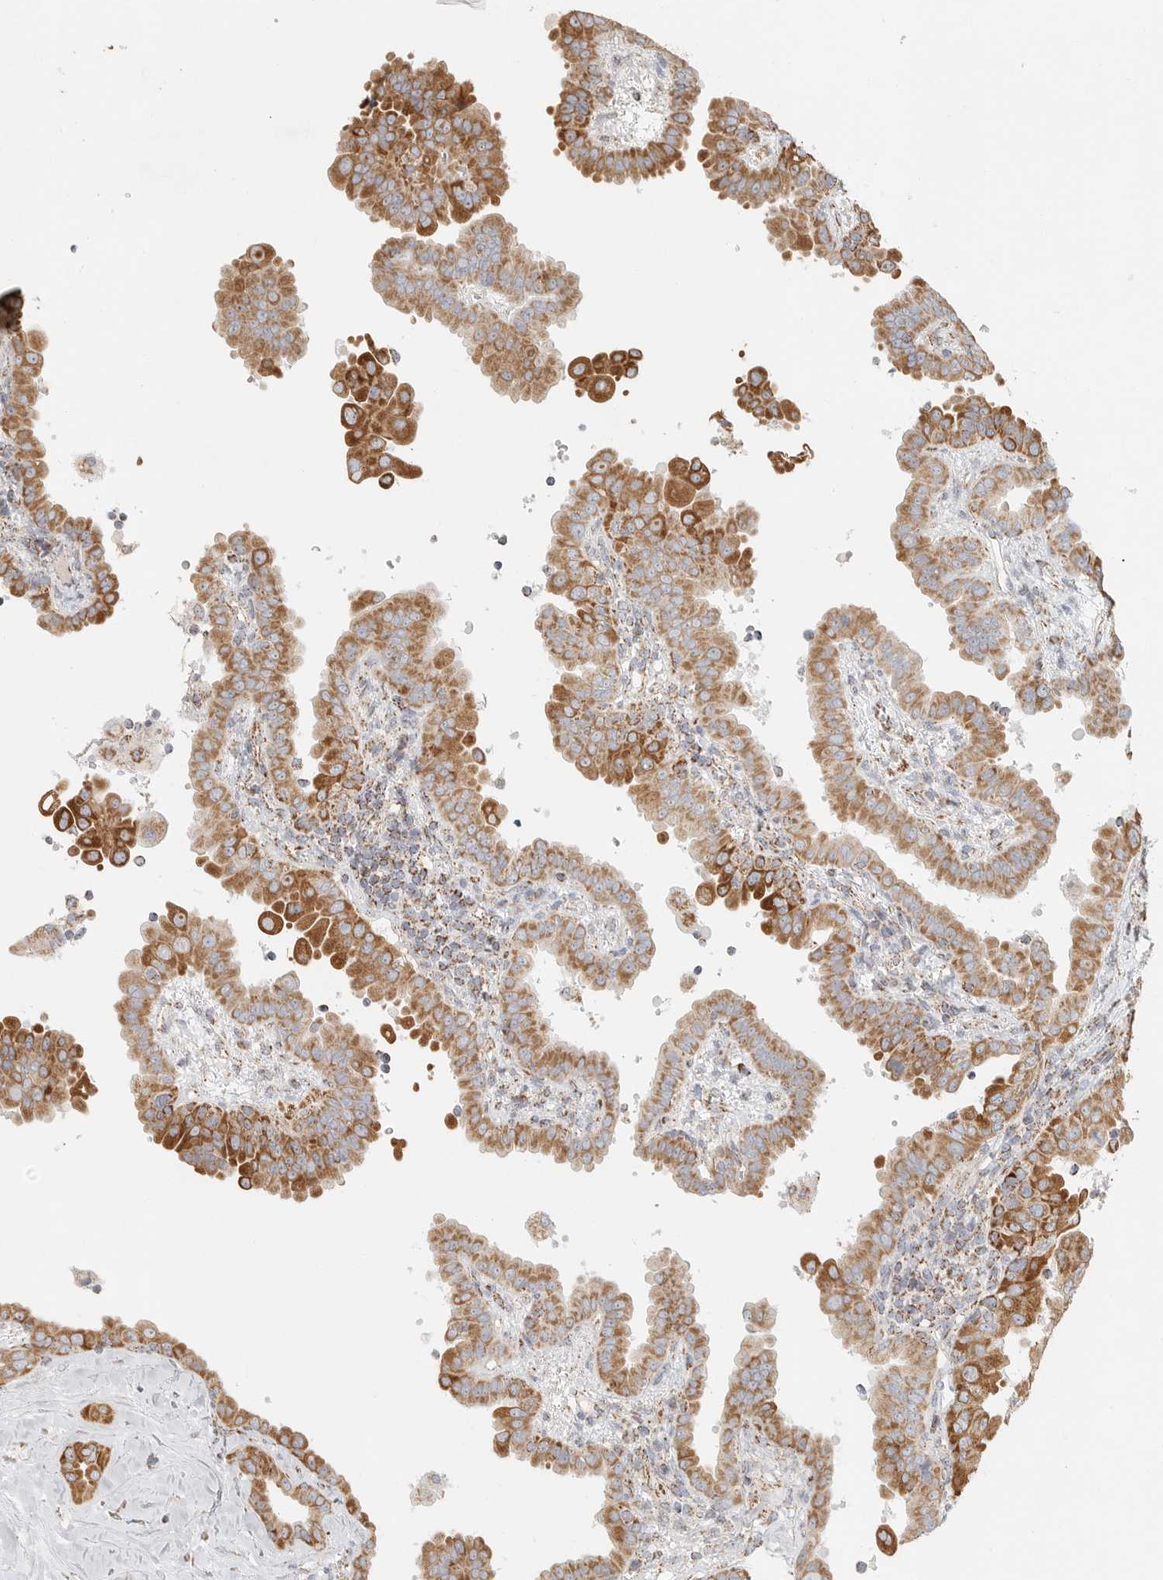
{"staining": {"intensity": "moderate", "quantity": ">75%", "location": "cytoplasmic/membranous"}, "tissue": "thyroid cancer", "cell_type": "Tumor cells", "image_type": "cancer", "snomed": [{"axis": "morphology", "description": "Papillary adenocarcinoma, NOS"}, {"axis": "topography", "description": "Thyroid gland"}], "caption": "DAB immunohistochemical staining of human thyroid cancer demonstrates moderate cytoplasmic/membranous protein staining in about >75% of tumor cells.", "gene": "SLC25A26", "patient": {"sex": "male", "age": 33}}